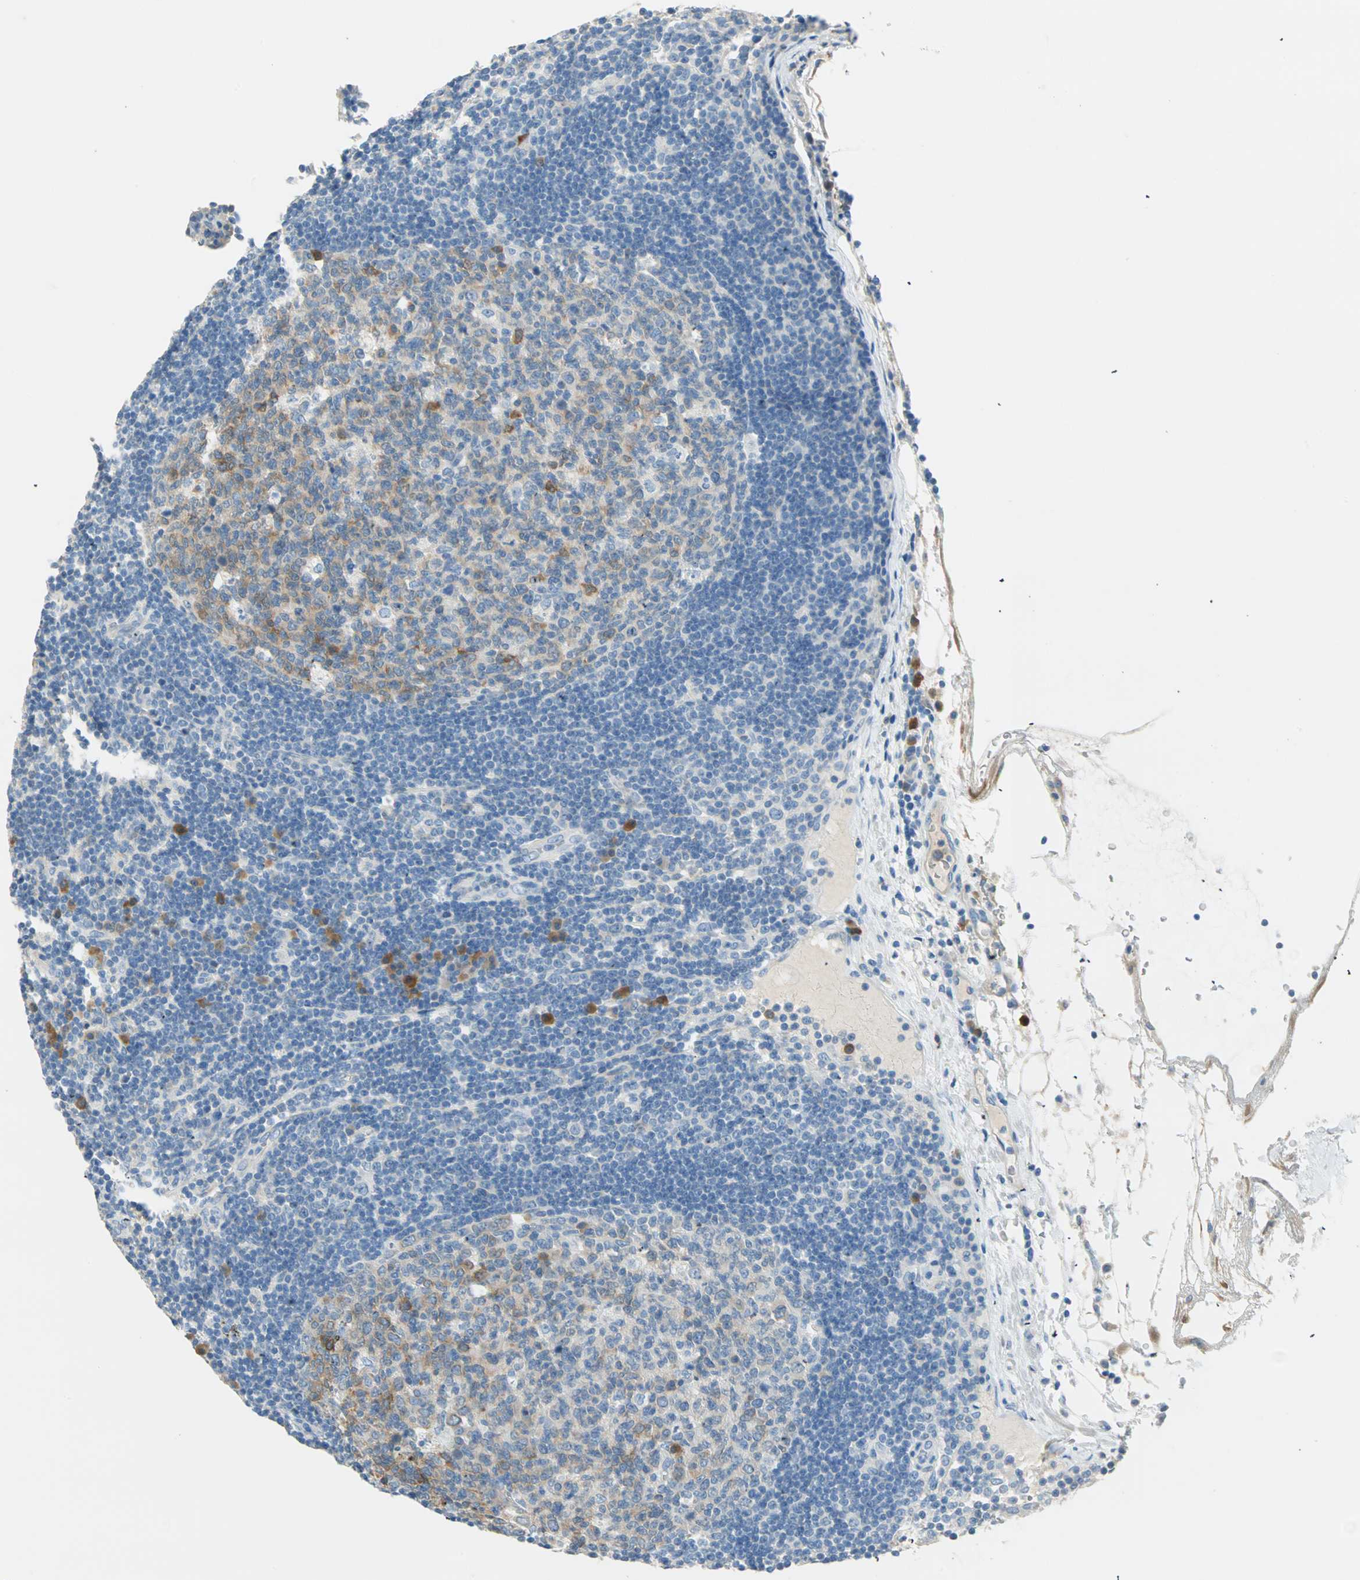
{"staining": {"intensity": "moderate", "quantity": "25%-75%", "location": "cytoplasmic/membranous"}, "tissue": "lymph node", "cell_type": "Germinal center cells", "image_type": "normal", "snomed": [{"axis": "morphology", "description": "Normal tissue, NOS"}, {"axis": "morphology", "description": "Squamous cell carcinoma, metastatic, NOS"}, {"axis": "topography", "description": "Lymph node"}], "caption": "This photomicrograph exhibits normal lymph node stained with IHC to label a protein in brown. The cytoplasmic/membranous of germinal center cells show moderate positivity for the protein. Nuclei are counter-stained blue.", "gene": "ATF6", "patient": {"sex": "female", "age": 53}}